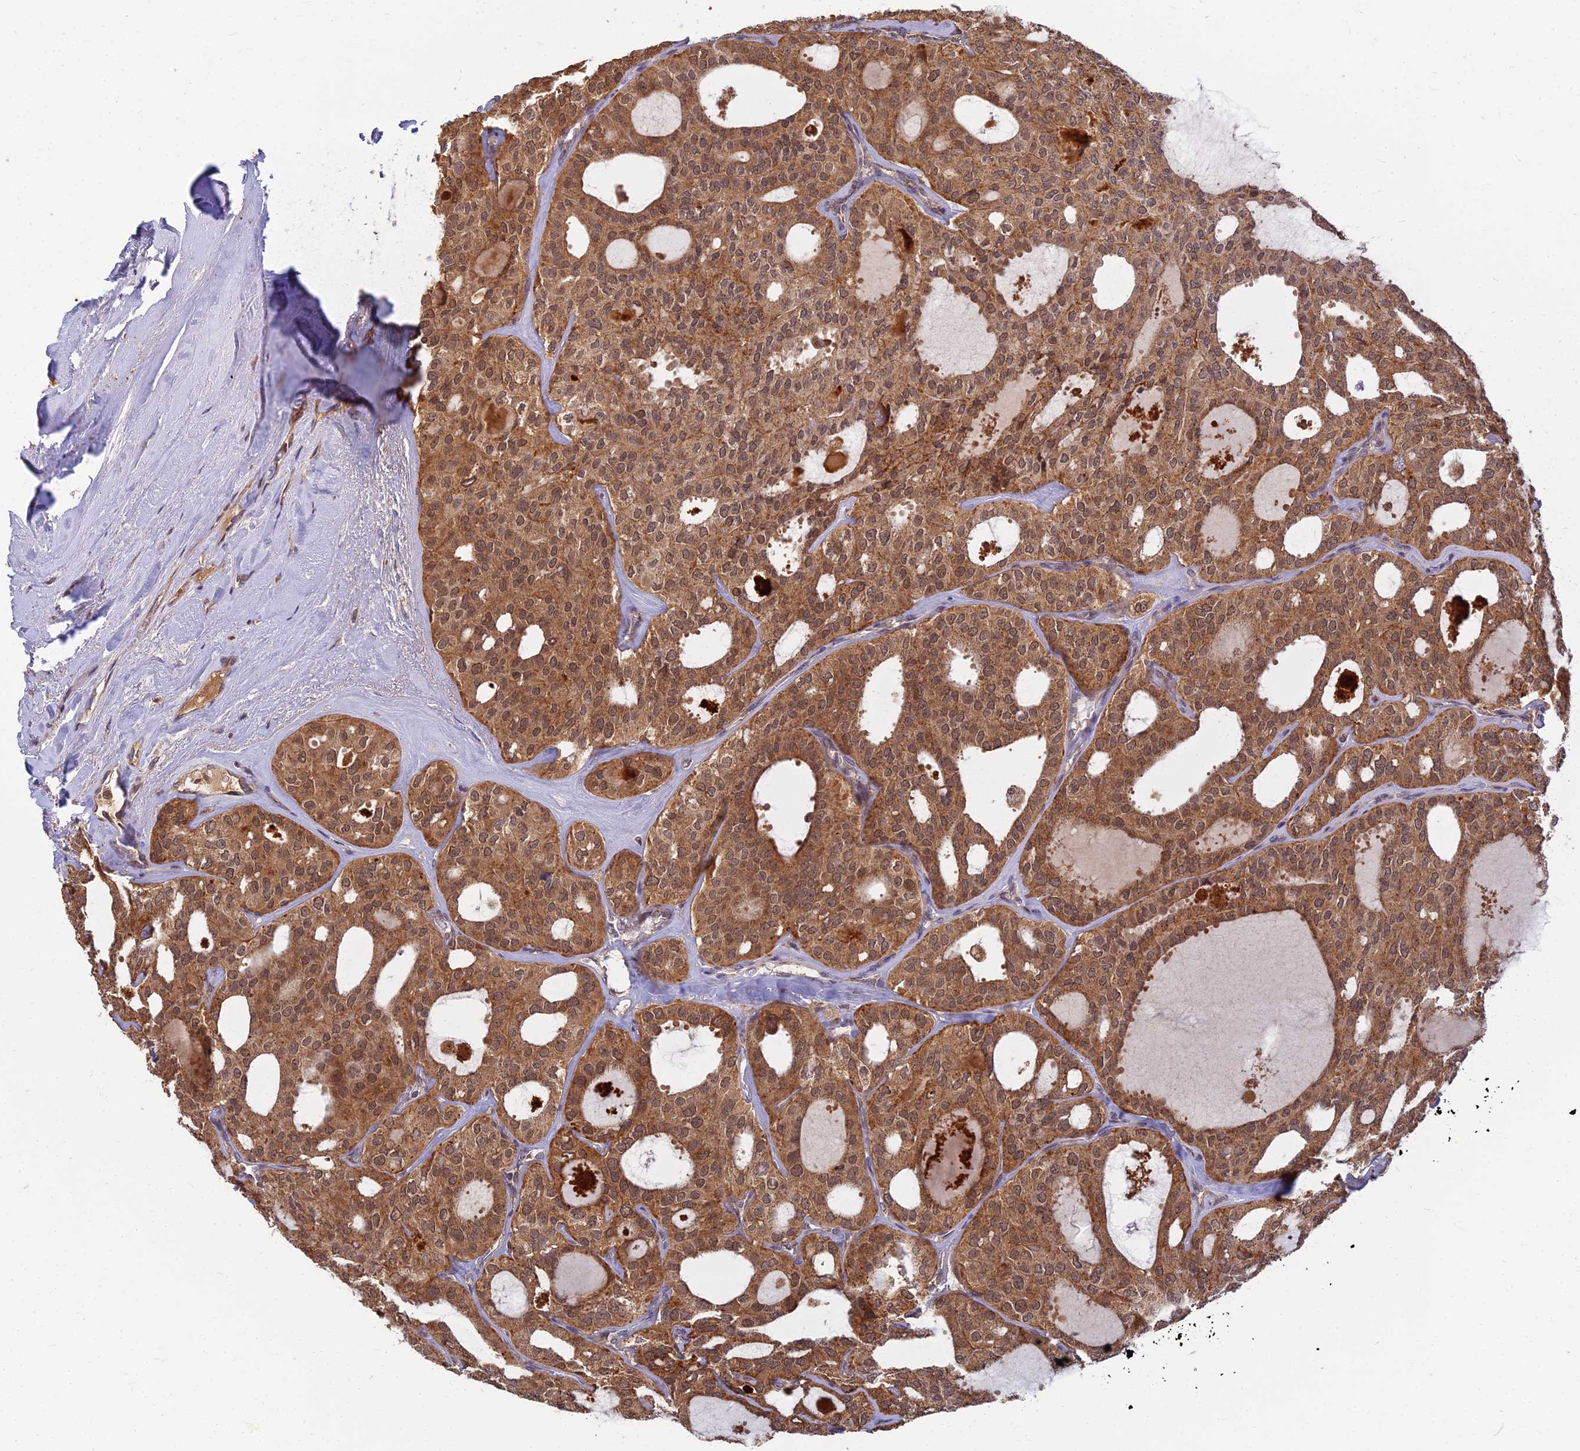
{"staining": {"intensity": "moderate", "quantity": ">75%", "location": "cytoplasmic/membranous"}, "tissue": "thyroid cancer", "cell_type": "Tumor cells", "image_type": "cancer", "snomed": [{"axis": "morphology", "description": "Follicular adenoma carcinoma, NOS"}, {"axis": "topography", "description": "Thyroid gland"}], "caption": "A histopathology image of thyroid cancer (follicular adenoma carcinoma) stained for a protein displays moderate cytoplasmic/membranous brown staining in tumor cells.", "gene": "RGL3", "patient": {"sex": "male", "age": 75}}